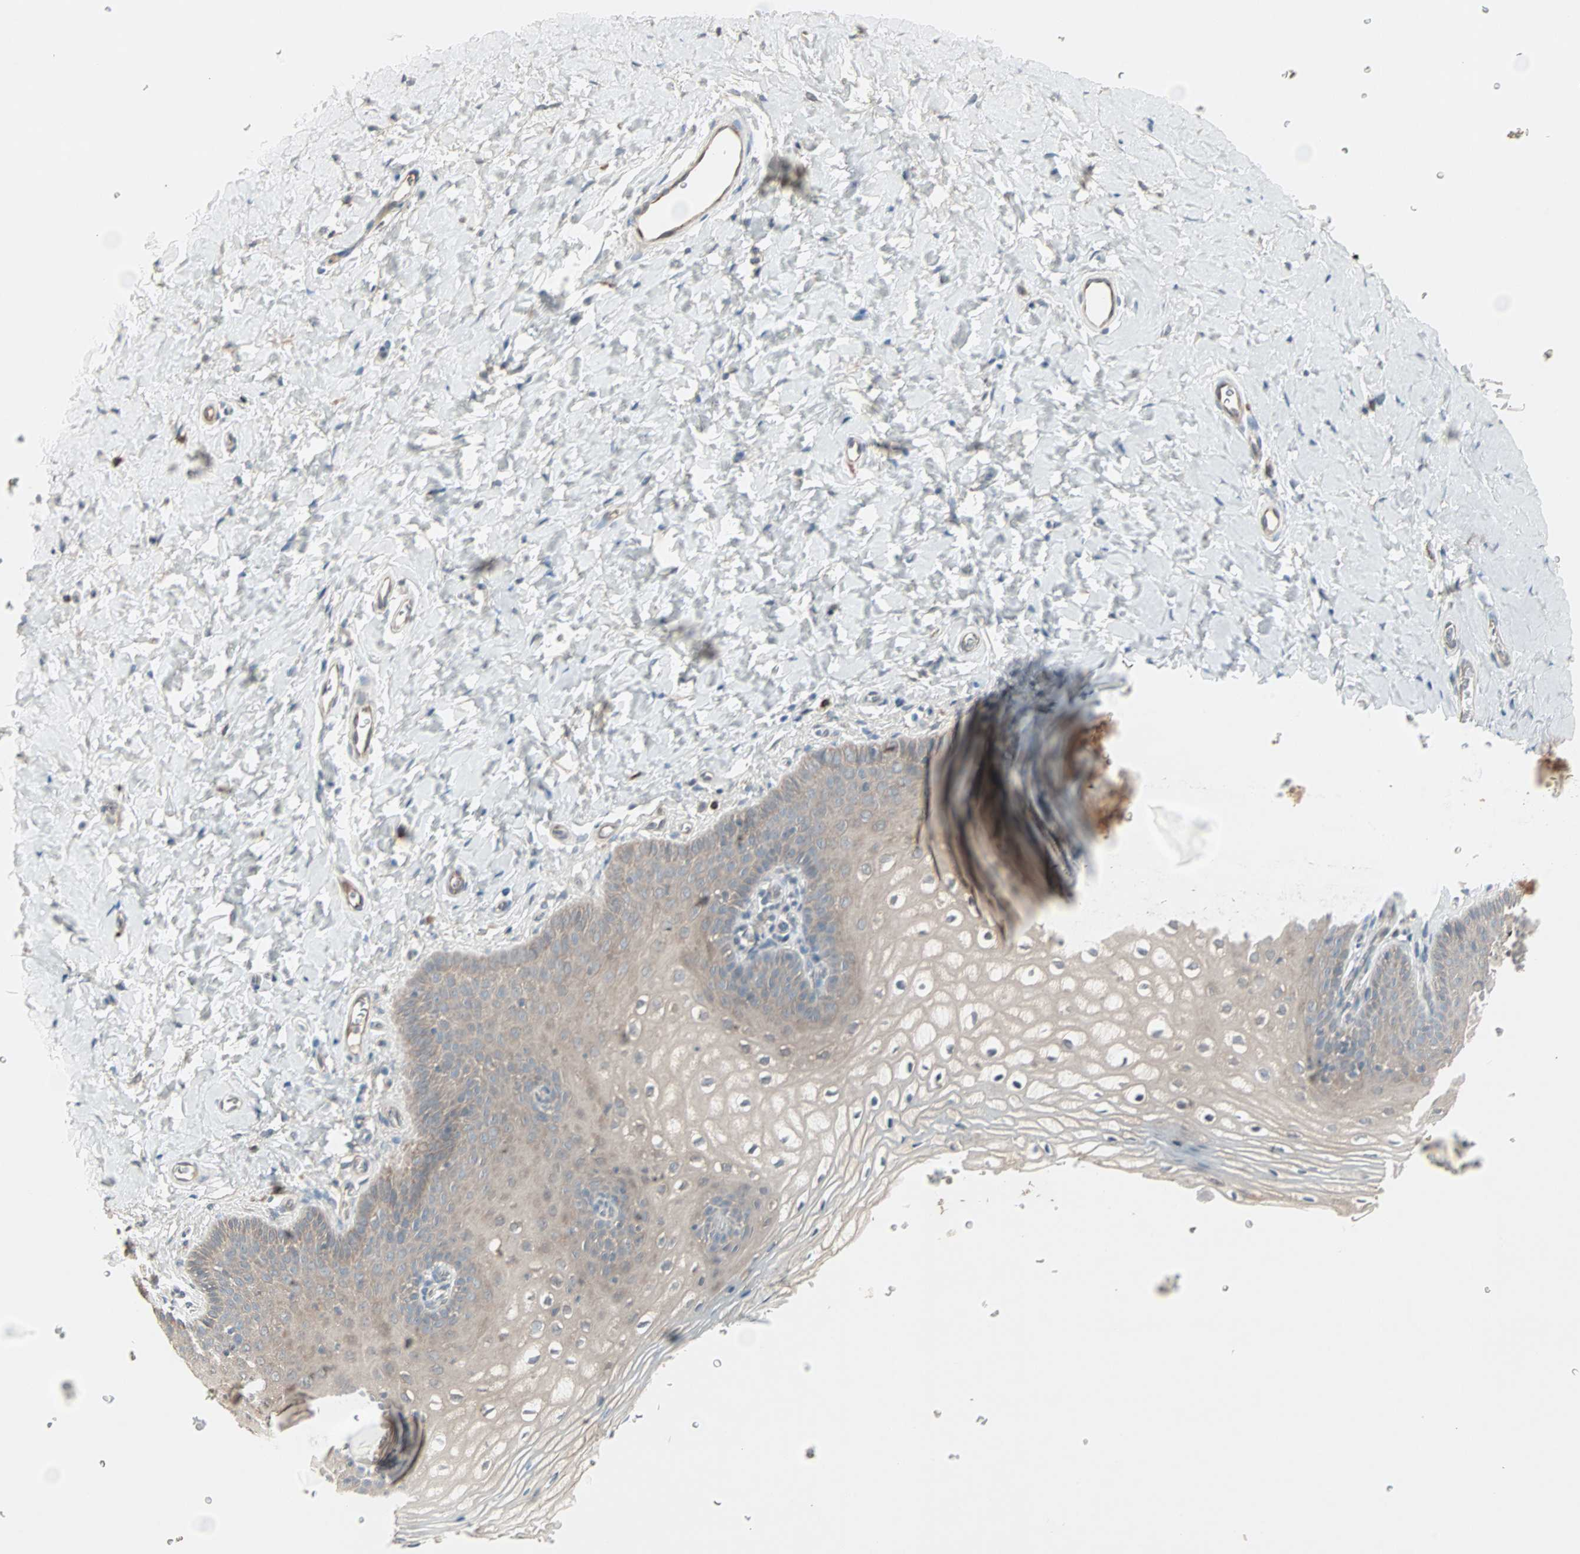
{"staining": {"intensity": "weak", "quantity": "<25%", "location": "cytoplasmic/membranous"}, "tissue": "vagina", "cell_type": "Squamous epithelial cells", "image_type": "normal", "snomed": [{"axis": "morphology", "description": "Normal tissue, NOS"}, {"axis": "topography", "description": "Vagina"}], "caption": "Squamous epithelial cells show no significant staining in benign vagina. (Immunohistochemistry, brightfield microscopy, high magnification).", "gene": "JMJD7", "patient": {"sex": "female", "age": 55}}